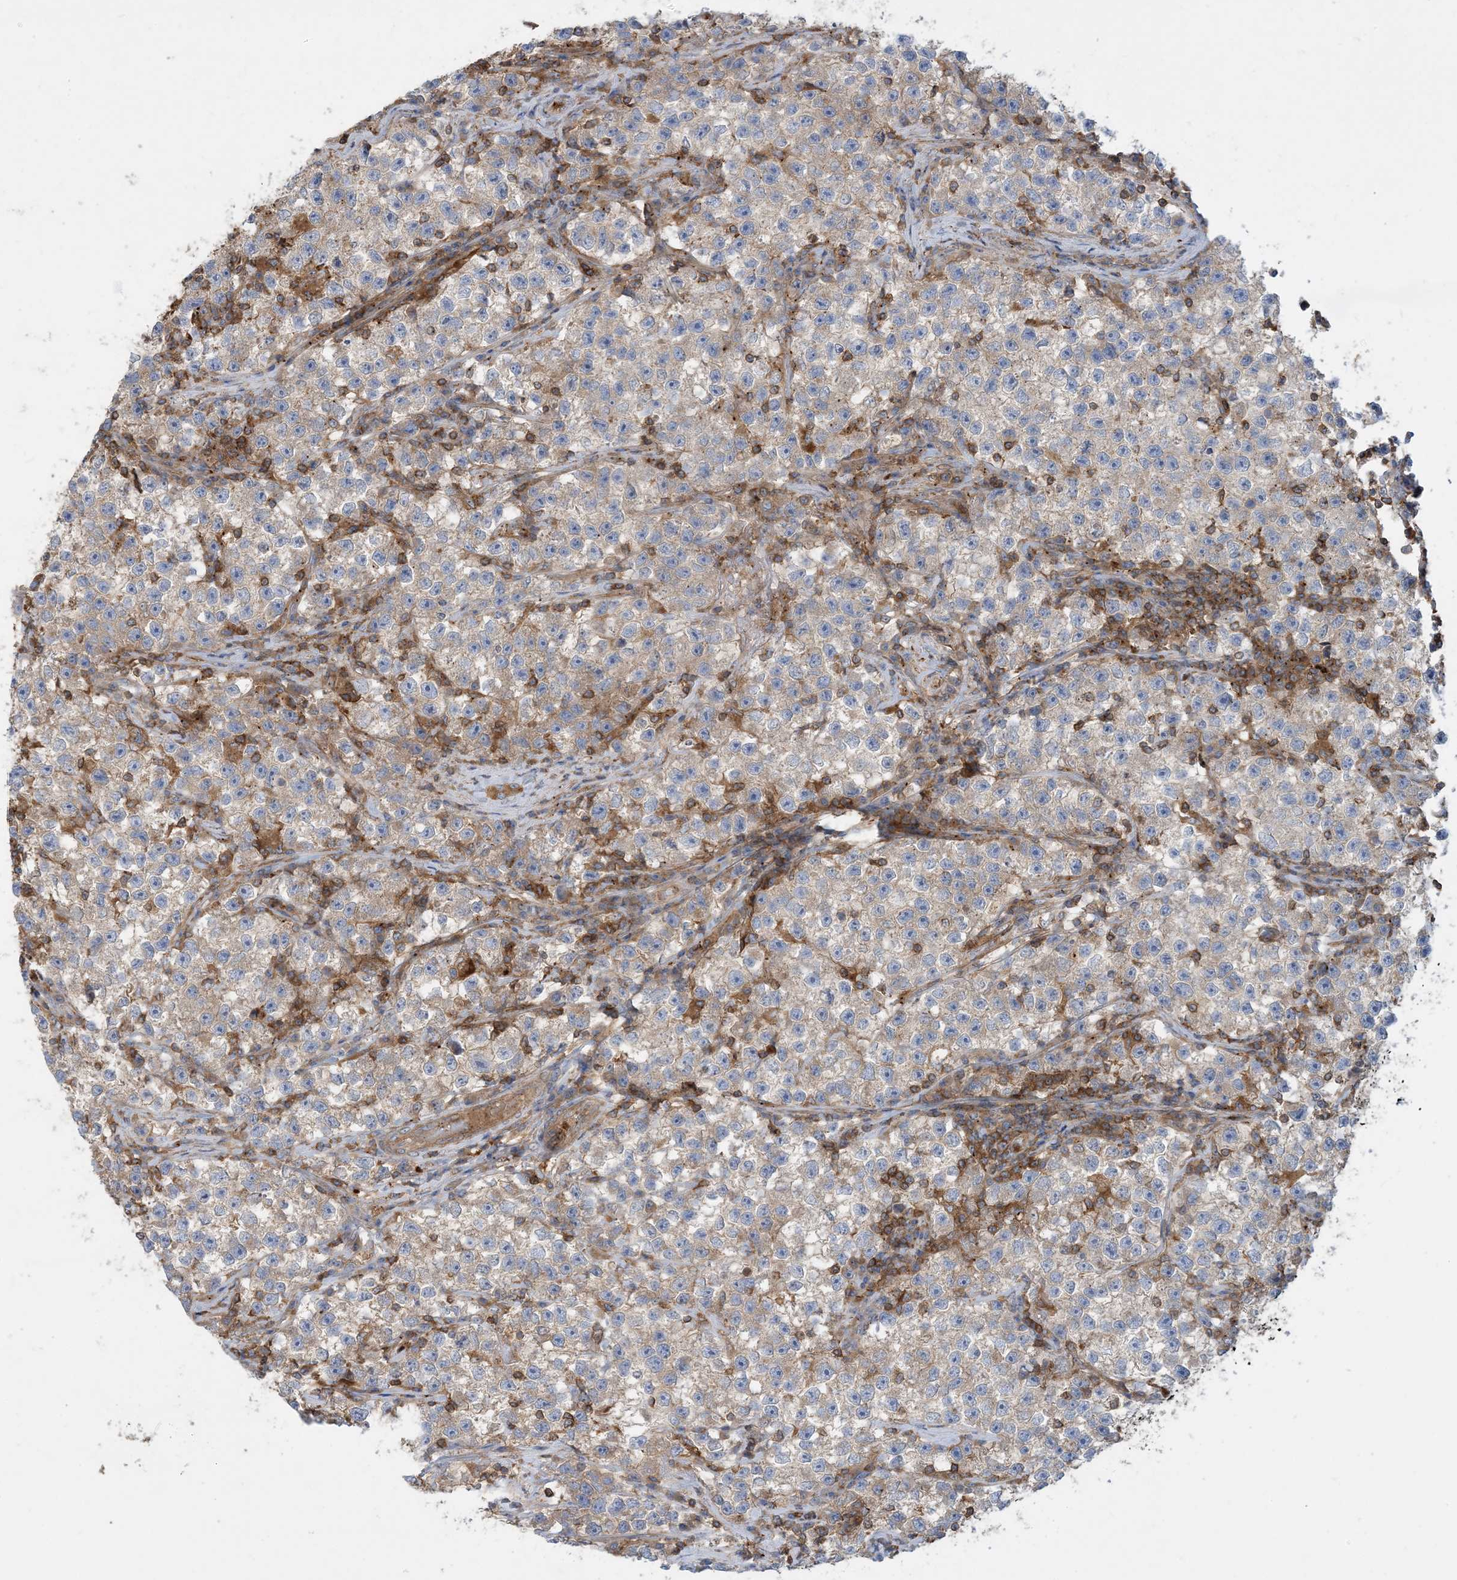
{"staining": {"intensity": "weak", "quantity": ">75%", "location": "cytoplasmic/membranous"}, "tissue": "testis cancer", "cell_type": "Tumor cells", "image_type": "cancer", "snomed": [{"axis": "morphology", "description": "Seminoma, NOS"}, {"axis": "topography", "description": "Testis"}], "caption": "IHC staining of seminoma (testis), which shows low levels of weak cytoplasmic/membranous staining in about >75% of tumor cells indicating weak cytoplasmic/membranous protein positivity. The staining was performed using DAB (3,3'-diaminobenzidine) (brown) for protein detection and nuclei were counterstained in hematoxylin (blue).", "gene": "SFMBT2", "patient": {"sex": "male", "age": 22}}